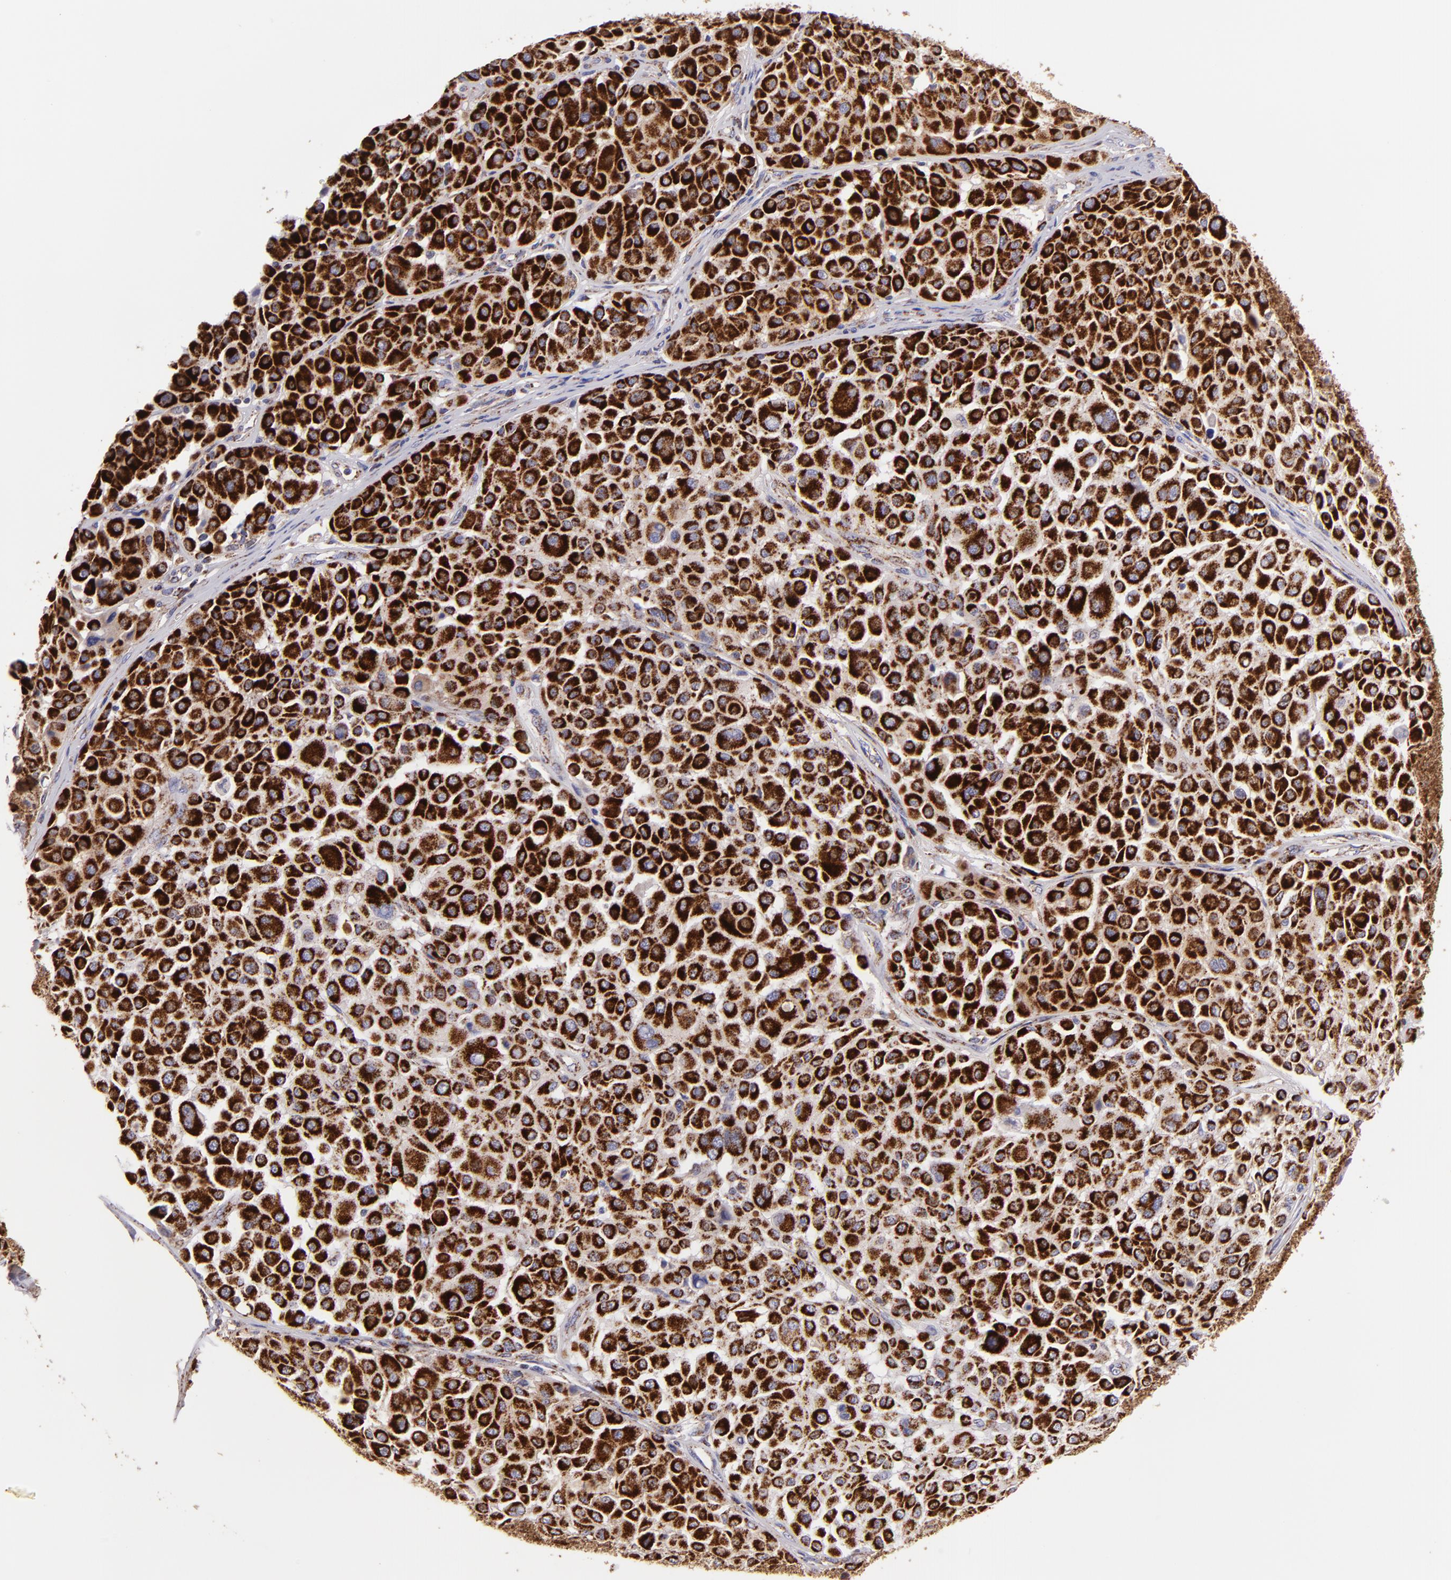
{"staining": {"intensity": "strong", "quantity": ">75%", "location": "cytoplasmic/membranous"}, "tissue": "melanoma", "cell_type": "Tumor cells", "image_type": "cancer", "snomed": [{"axis": "morphology", "description": "Malignant melanoma, Metastatic site"}, {"axis": "topography", "description": "Soft tissue"}], "caption": "Immunohistochemistry (IHC) of human melanoma reveals high levels of strong cytoplasmic/membranous positivity in approximately >75% of tumor cells.", "gene": "HSPD1", "patient": {"sex": "male", "age": 41}}